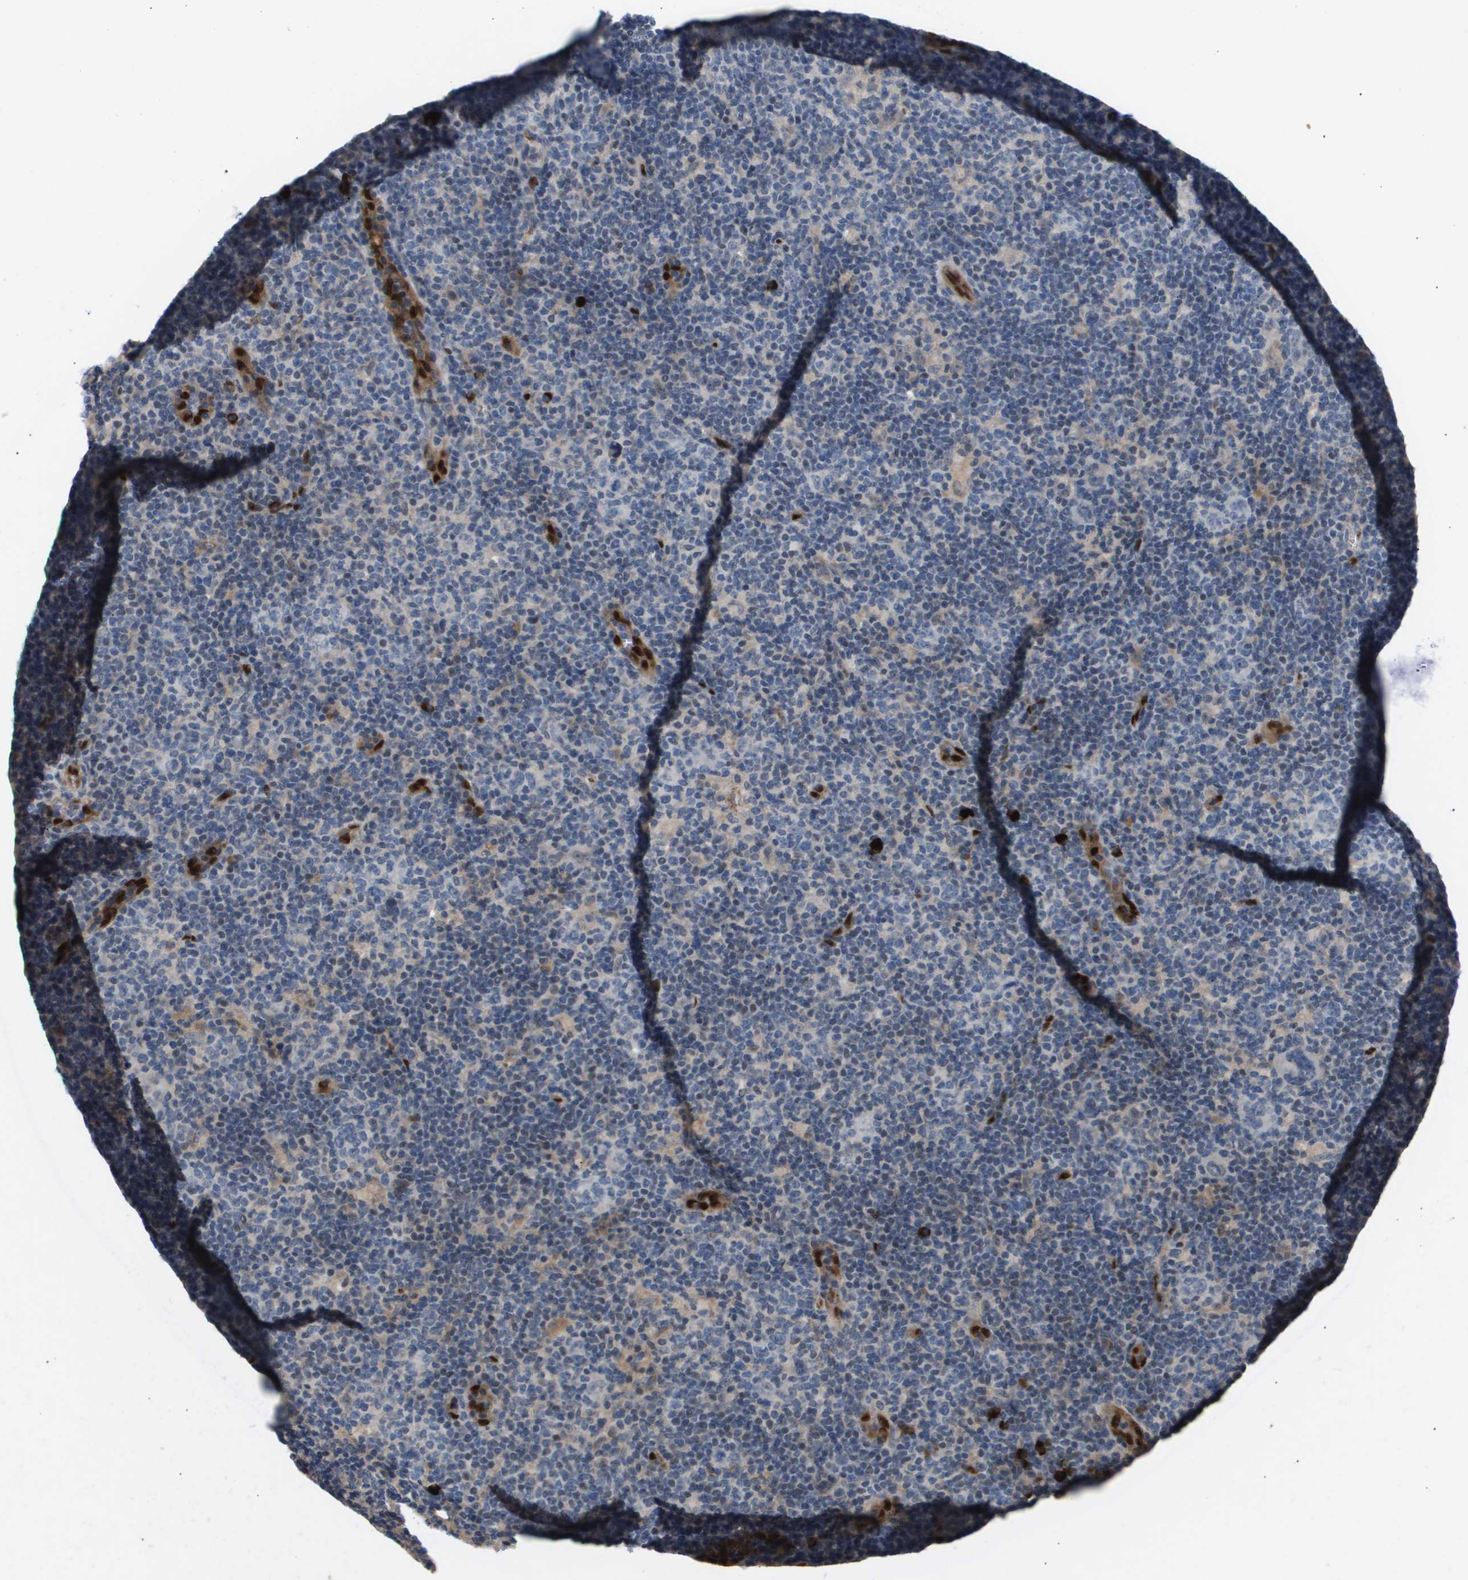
{"staining": {"intensity": "negative", "quantity": "none", "location": "none"}, "tissue": "lymphoma", "cell_type": "Tumor cells", "image_type": "cancer", "snomed": [{"axis": "morphology", "description": "Hodgkin's disease, NOS"}, {"axis": "topography", "description": "Lymph node"}], "caption": "Human lymphoma stained for a protein using immunohistochemistry (IHC) displays no staining in tumor cells.", "gene": "ERG", "patient": {"sex": "female", "age": 57}}